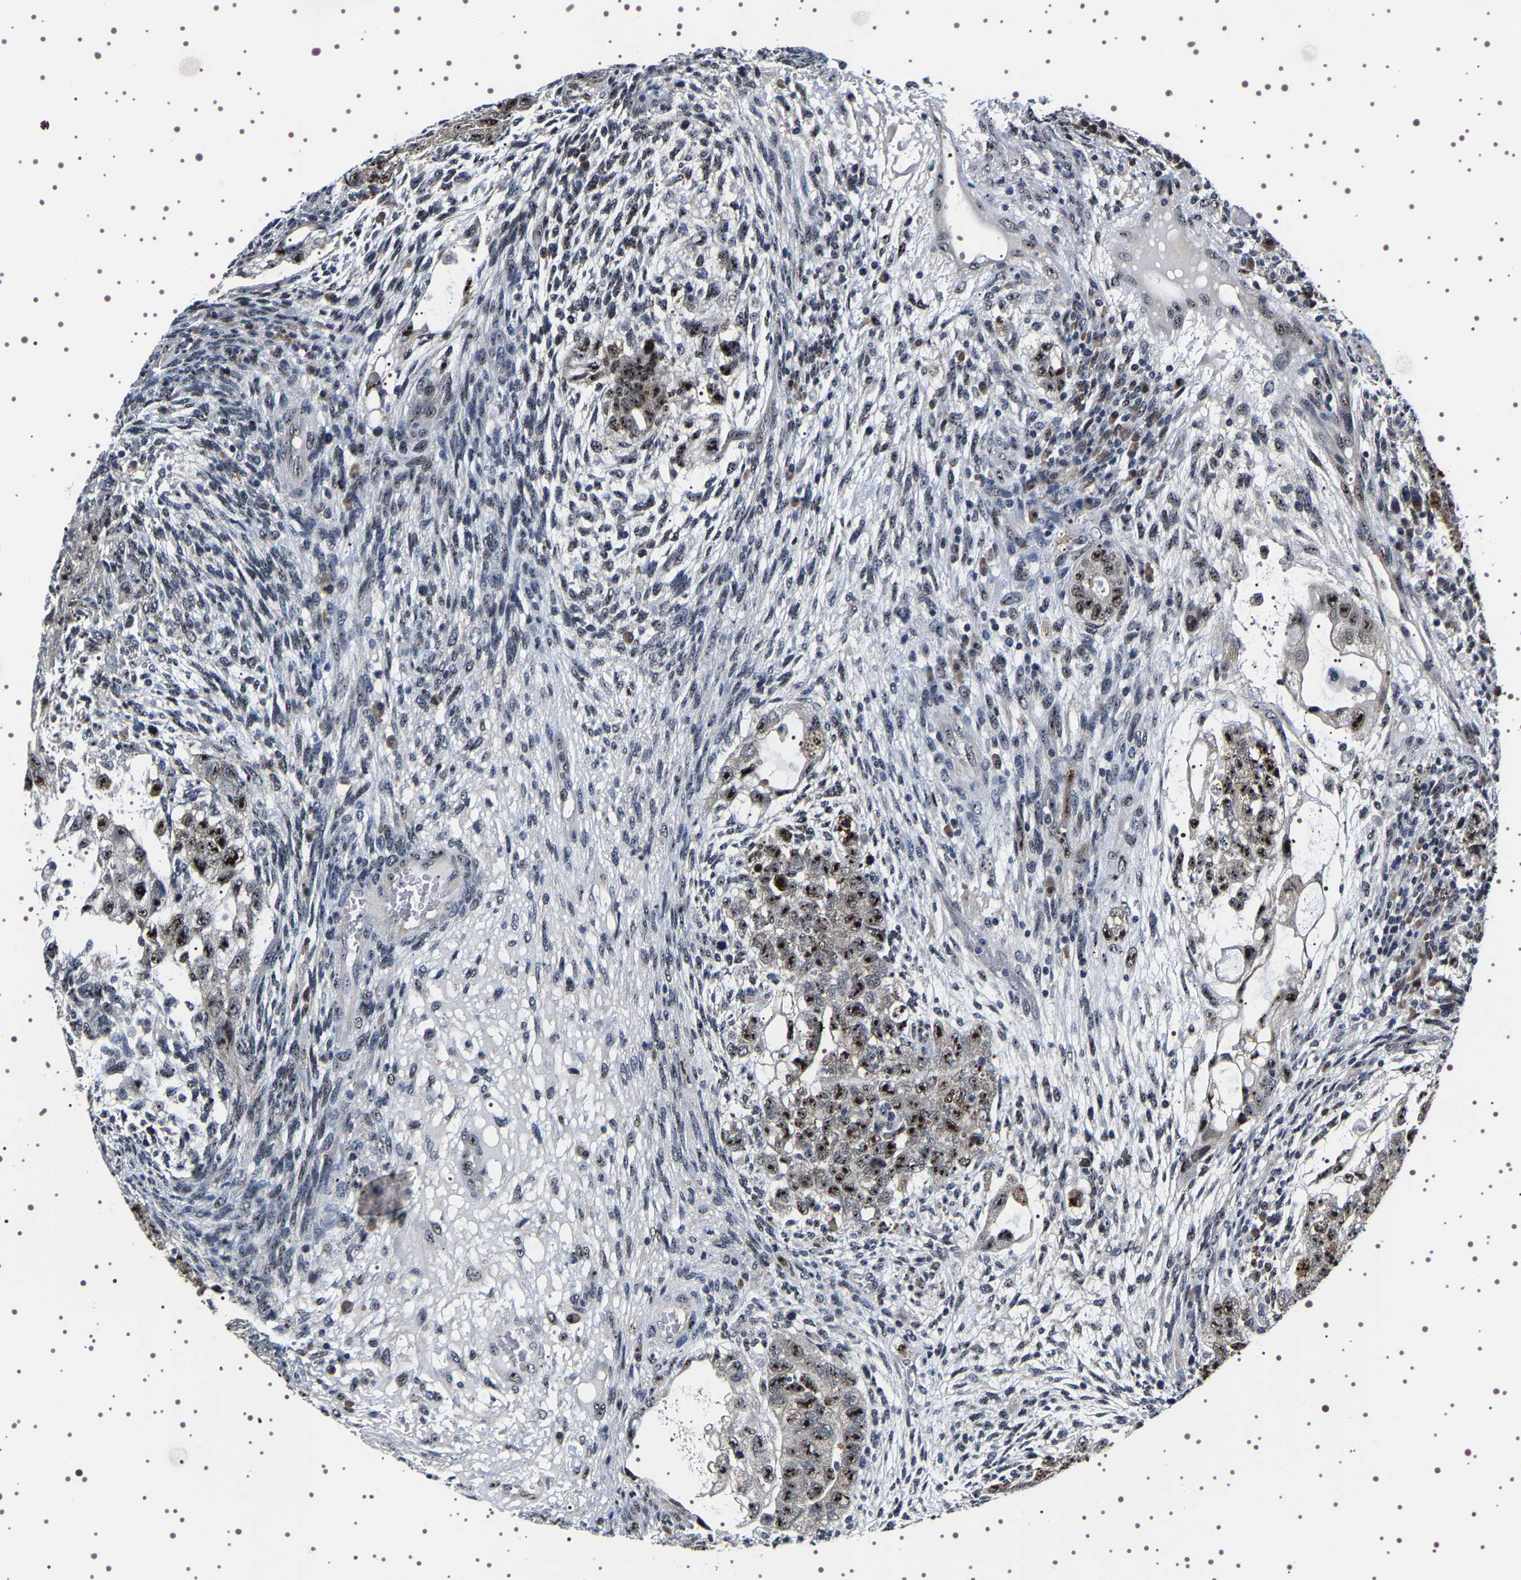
{"staining": {"intensity": "strong", "quantity": "25%-75%", "location": "nuclear"}, "tissue": "testis cancer", "cell_type": "Tumor cells", "image_type": "cancer", "snomed": [{"axis": "morphology", "description": "Normal tissue, NOS"}, {"axis": "morphology", "description": "Carcinoma, Embryonal, NOS"}, {"axis": "topography", "description": "Testis"}], "caption": "This is an image of immunohistochemistry (IHC) staining of embryonal carcinoma (testis), which shows strong positivity in the nuclear of tumor cells.", "gene": "GNL3", "patient": {"sex": "male", "age": 36}}